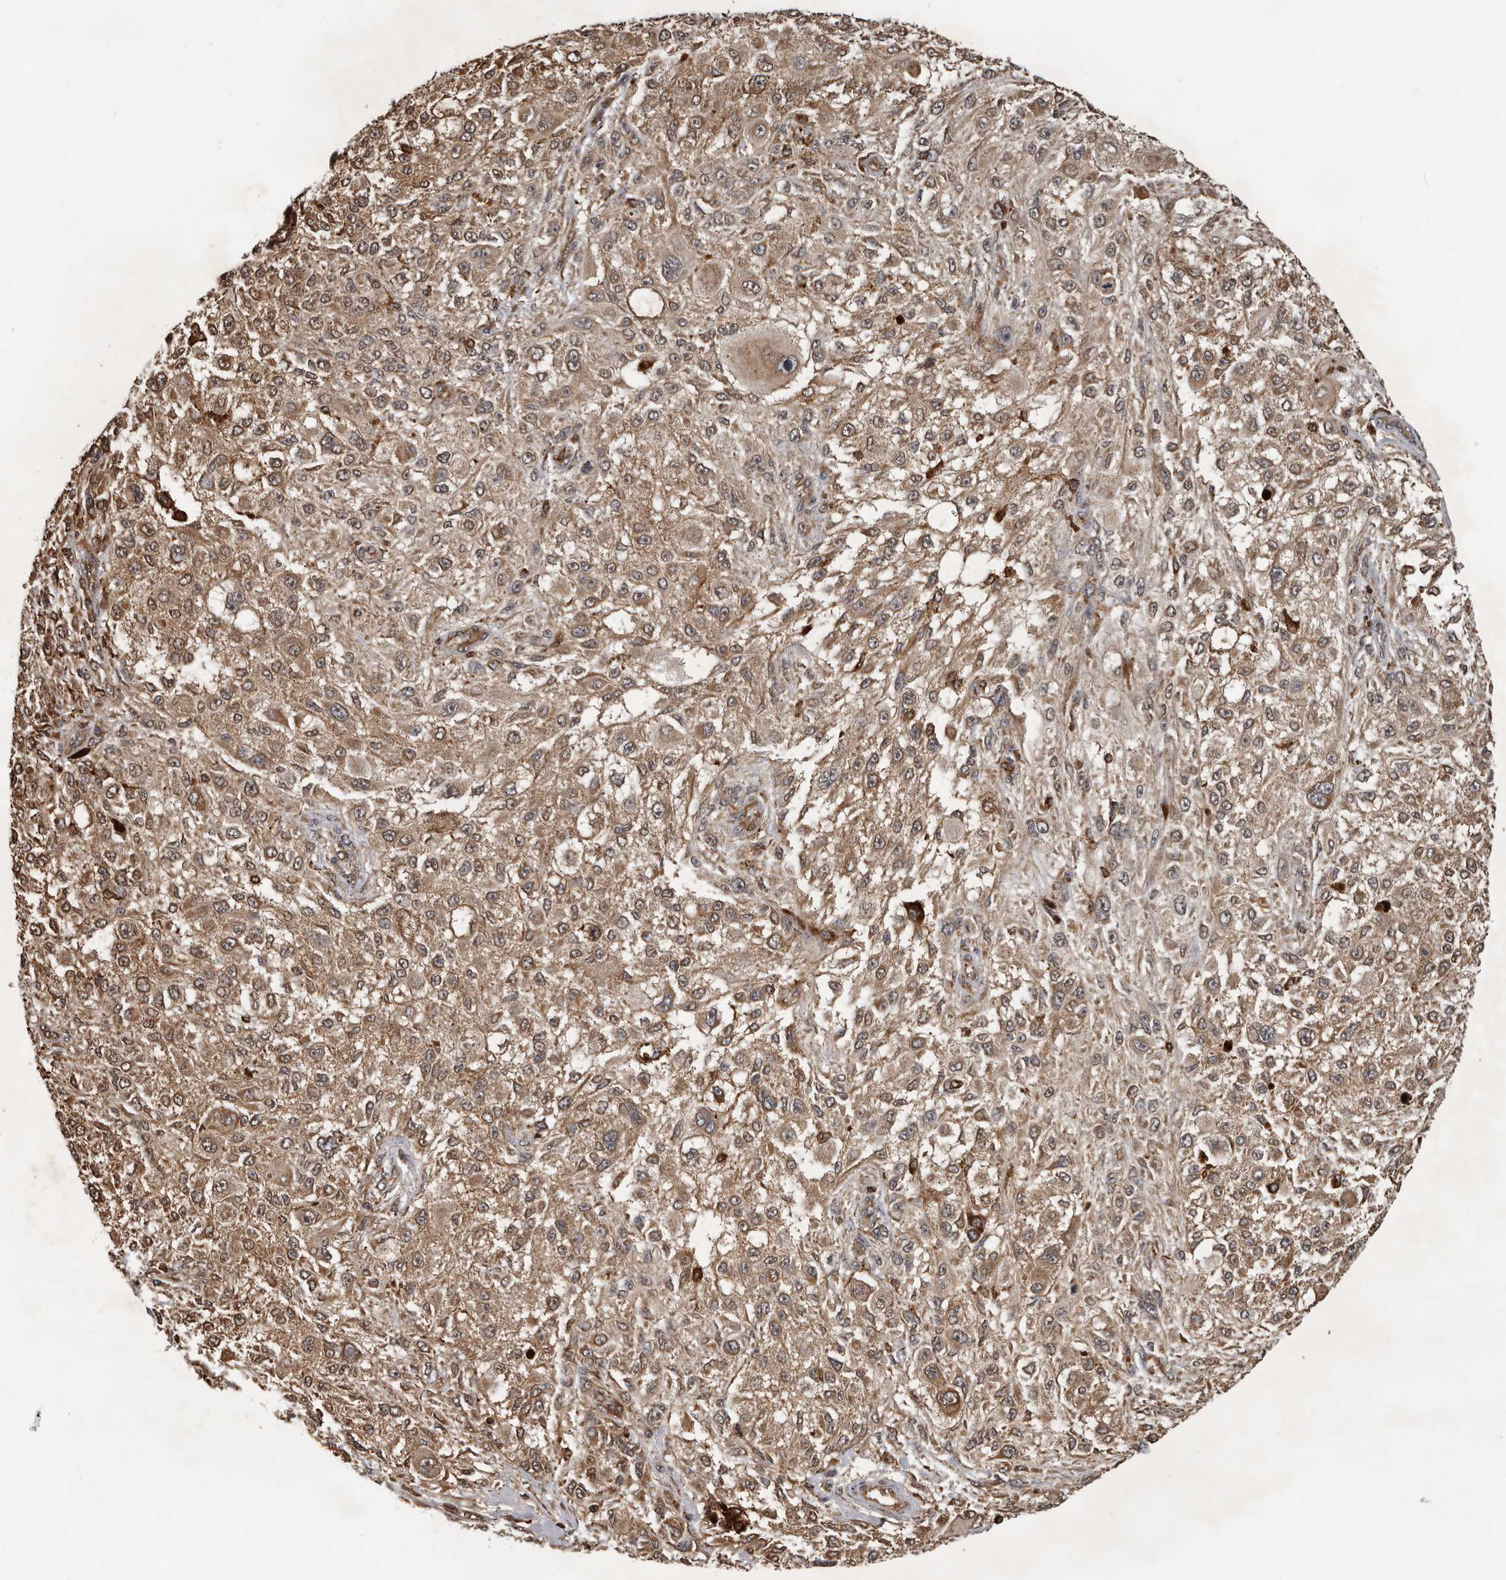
{"staining": {"intensity": "moderate", "quantity": ">75%", "location": "cytoplasmic/membranous"}, "tissue": "melanoma", "cell_type": "Tumor cells", "image_type": "cancer", "snomed": [{"axis": "morphology", "description": "Necrosis, NOS"}, {"axis": "morphology", "description": "Malignant melanoma, NOS"}, {"axis": "topography", "description": "Skin"}], "caption": "Malignant melanoma stained for a protein (brown) shows moderate cytoplasmic/membranous positive positivity in approximately >75% of tumor cells.", "gene": "RNF157", "patient": {"sex": "female", "age": 87}}